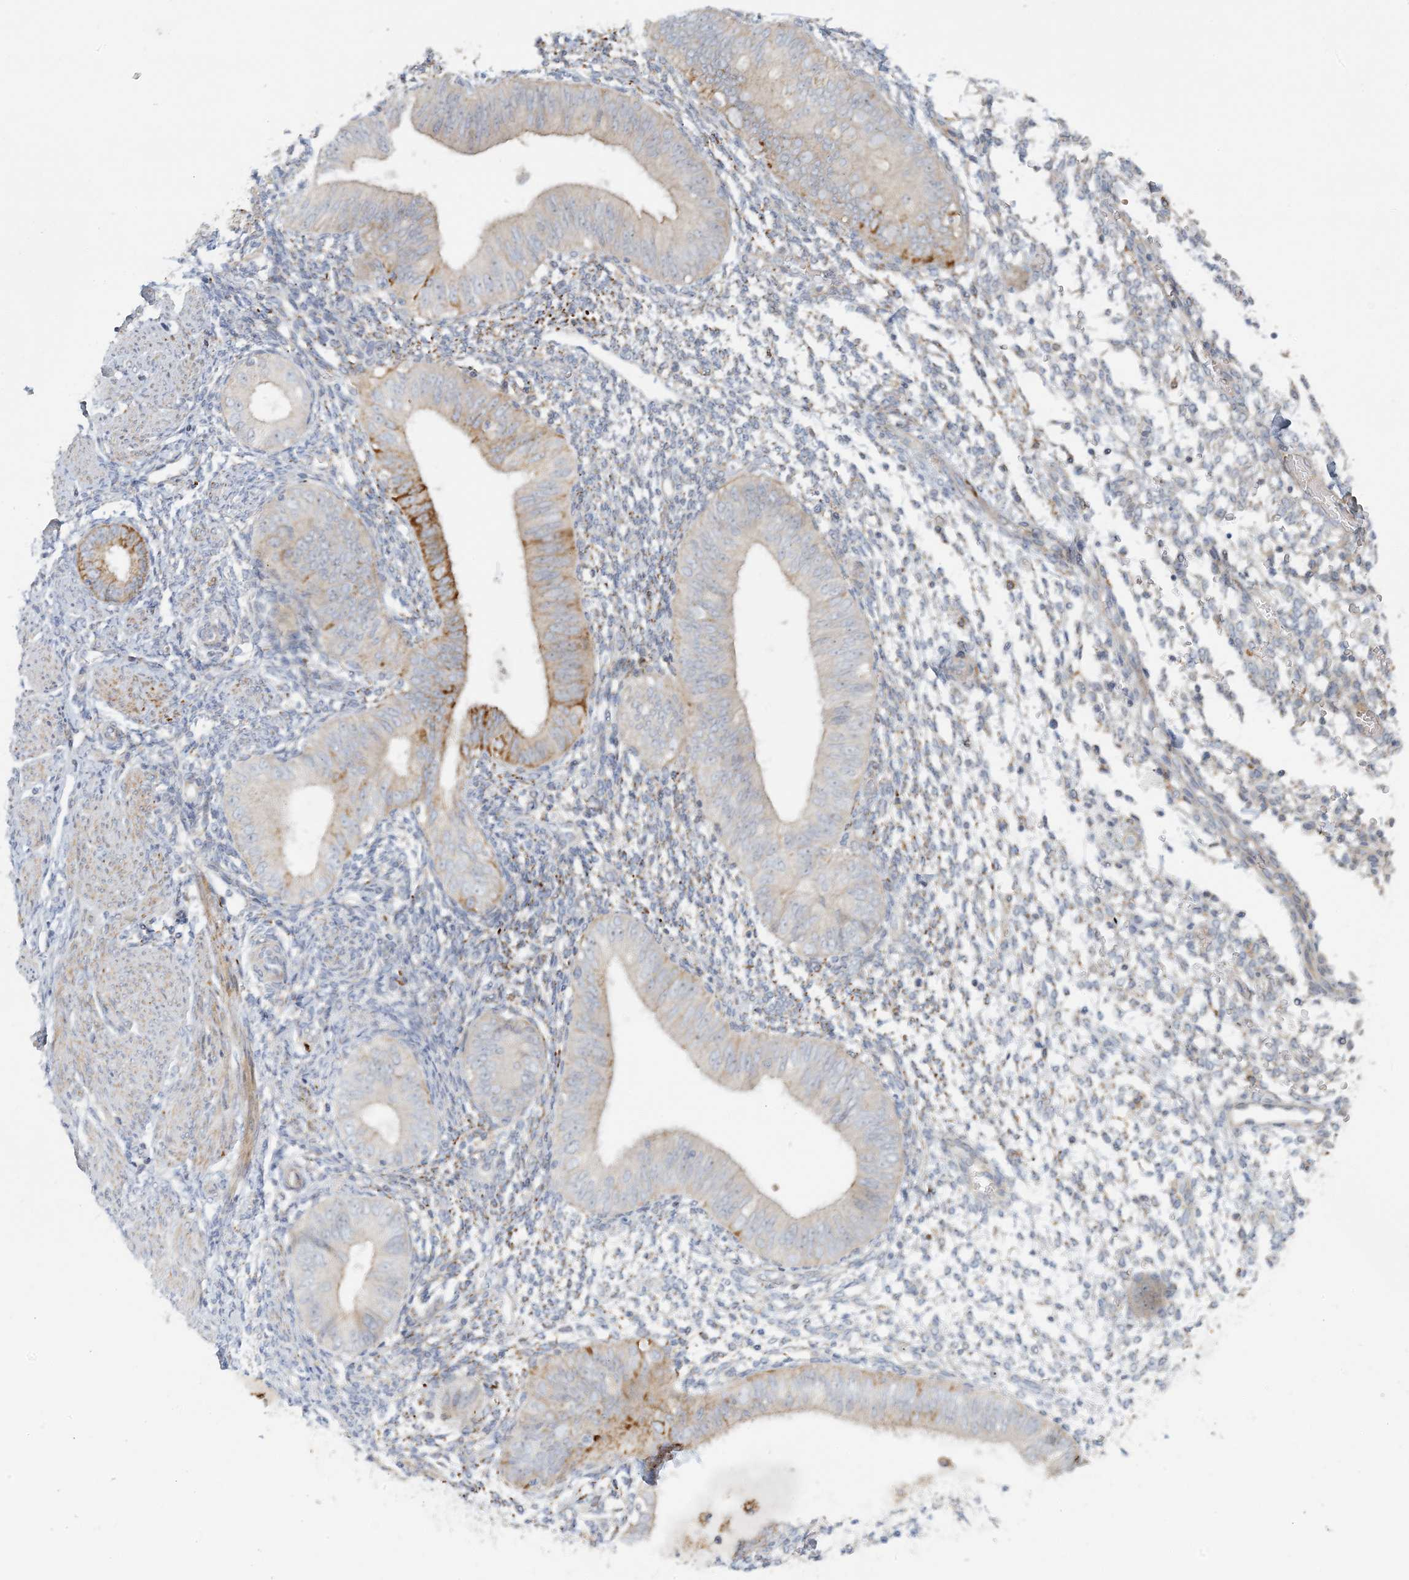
{"staining": {"intensity": "negative", "quantity": "none", "location": "none"}, "tissue": "endometrium", "cell_type": "Cells in endometrial stroma", "image_type": "normal", "snomed": [{"axis": "morphology", "description": "Normal tissue, NOS"}, {"axis": "topography", "description": "Uterus"}, {"axis": "topography", "description": "Endometrium"}], "caption": "An immunohistochemistry histopathology image of normal endometrium is shown. There is no staining in cells in endometrial stroma of endometrium.", "gene": "LTN1", "patient": {"sex": "female", "age": 48}}